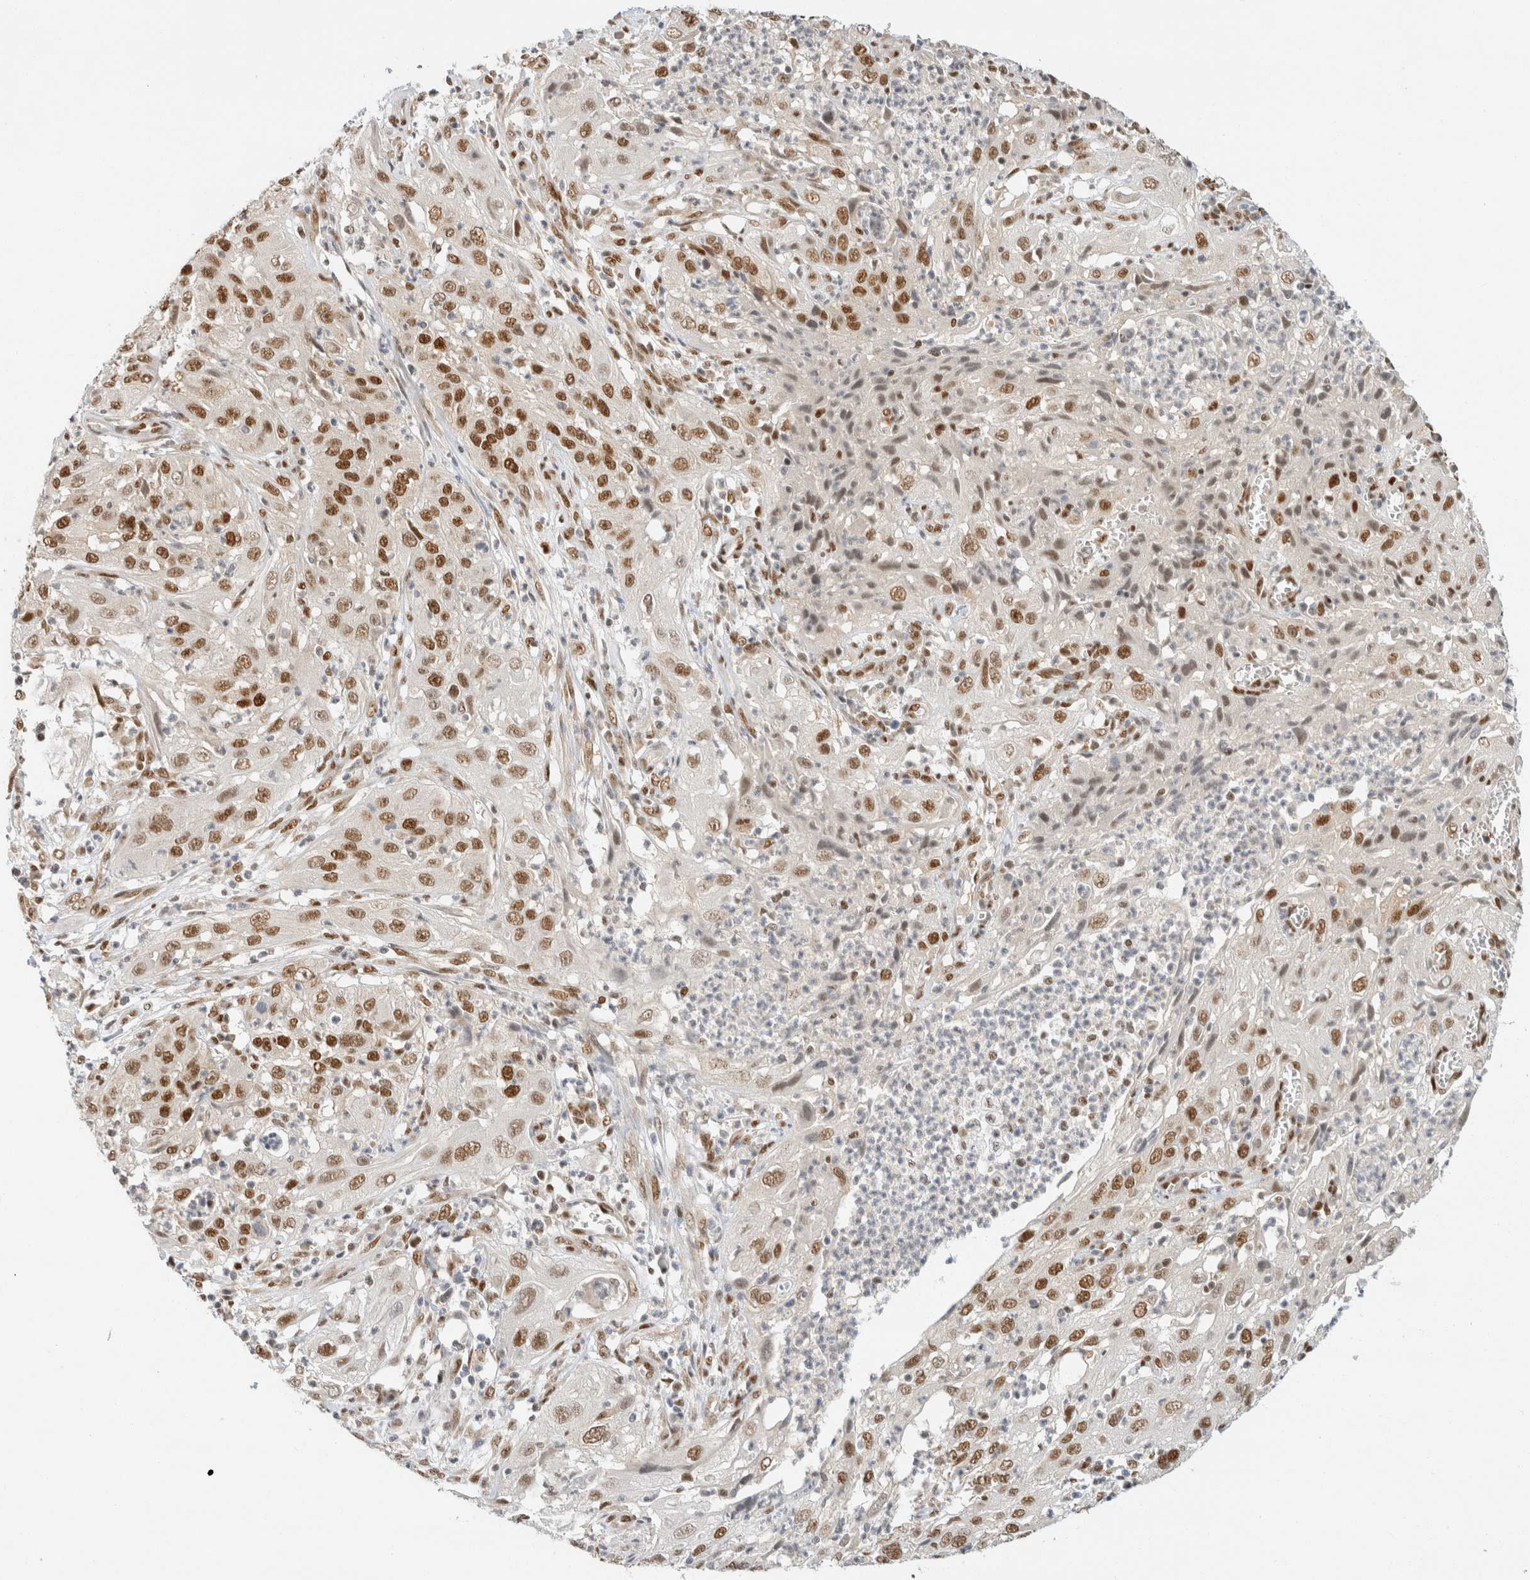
{"staining": {"intensity": "strong", "quantity": ">75%", "location": "nuclear"}, "tissue": "cervical cancer", "cell_type": "Tumor cells", "image_type": "cancer", "snomed": [{"axis": "morphology", "description": "Squamous cell carcinoma, NOS"}, {"axis": "topography", "description": "Cervix"}], "caption": "A high amount of strong nuclear expression is present in about >75% of tumor cells in cervical cancer (squamous cell carcinoma) tissue. (DAB (3,3'-diaminobenzidine) = brown stain, brightfield microscopy at high magnification).", "gene": "ZNF768", "patient": {"sex": "female", "age": 32}}